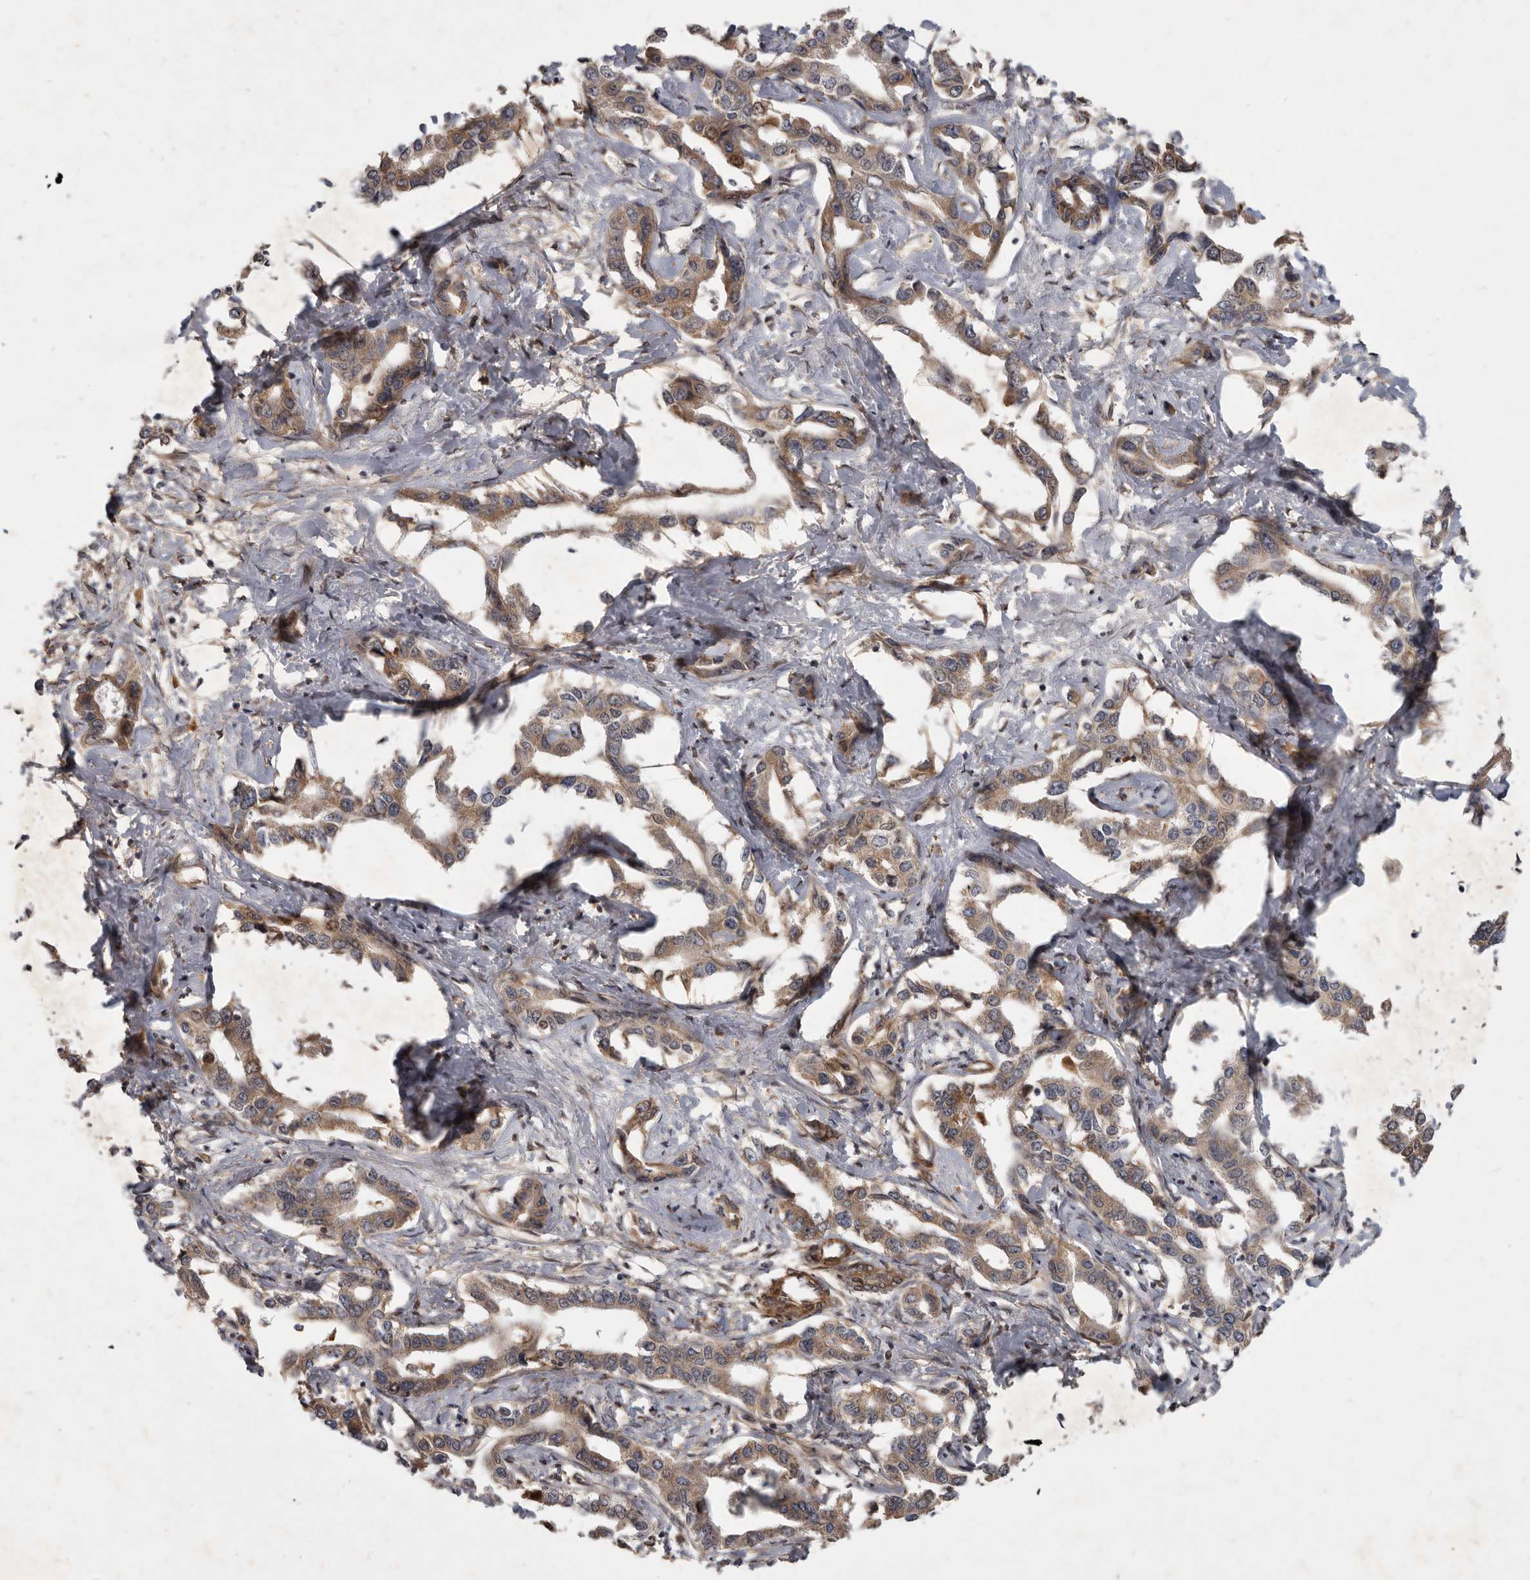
{"staining": {"intensity": "moderate", "quantity": ">75%", "location": "cytoplasmic/membranous"}, "tissue": "liver cancer", "cell_type": "Tumor cells", "image_type": "cancer", "snomed": [{"axis": "morphology", "description": "Cholangiocarcinoma"}, {"axis": "topography", "description": "Liver"}], "caption": "Moderate cytoplasmic/membranous expression is seen in about >75% of tumor cells in liver cancer.", "gene": "DNAJC28", "patient": {"sex": "male", "age": 59}}